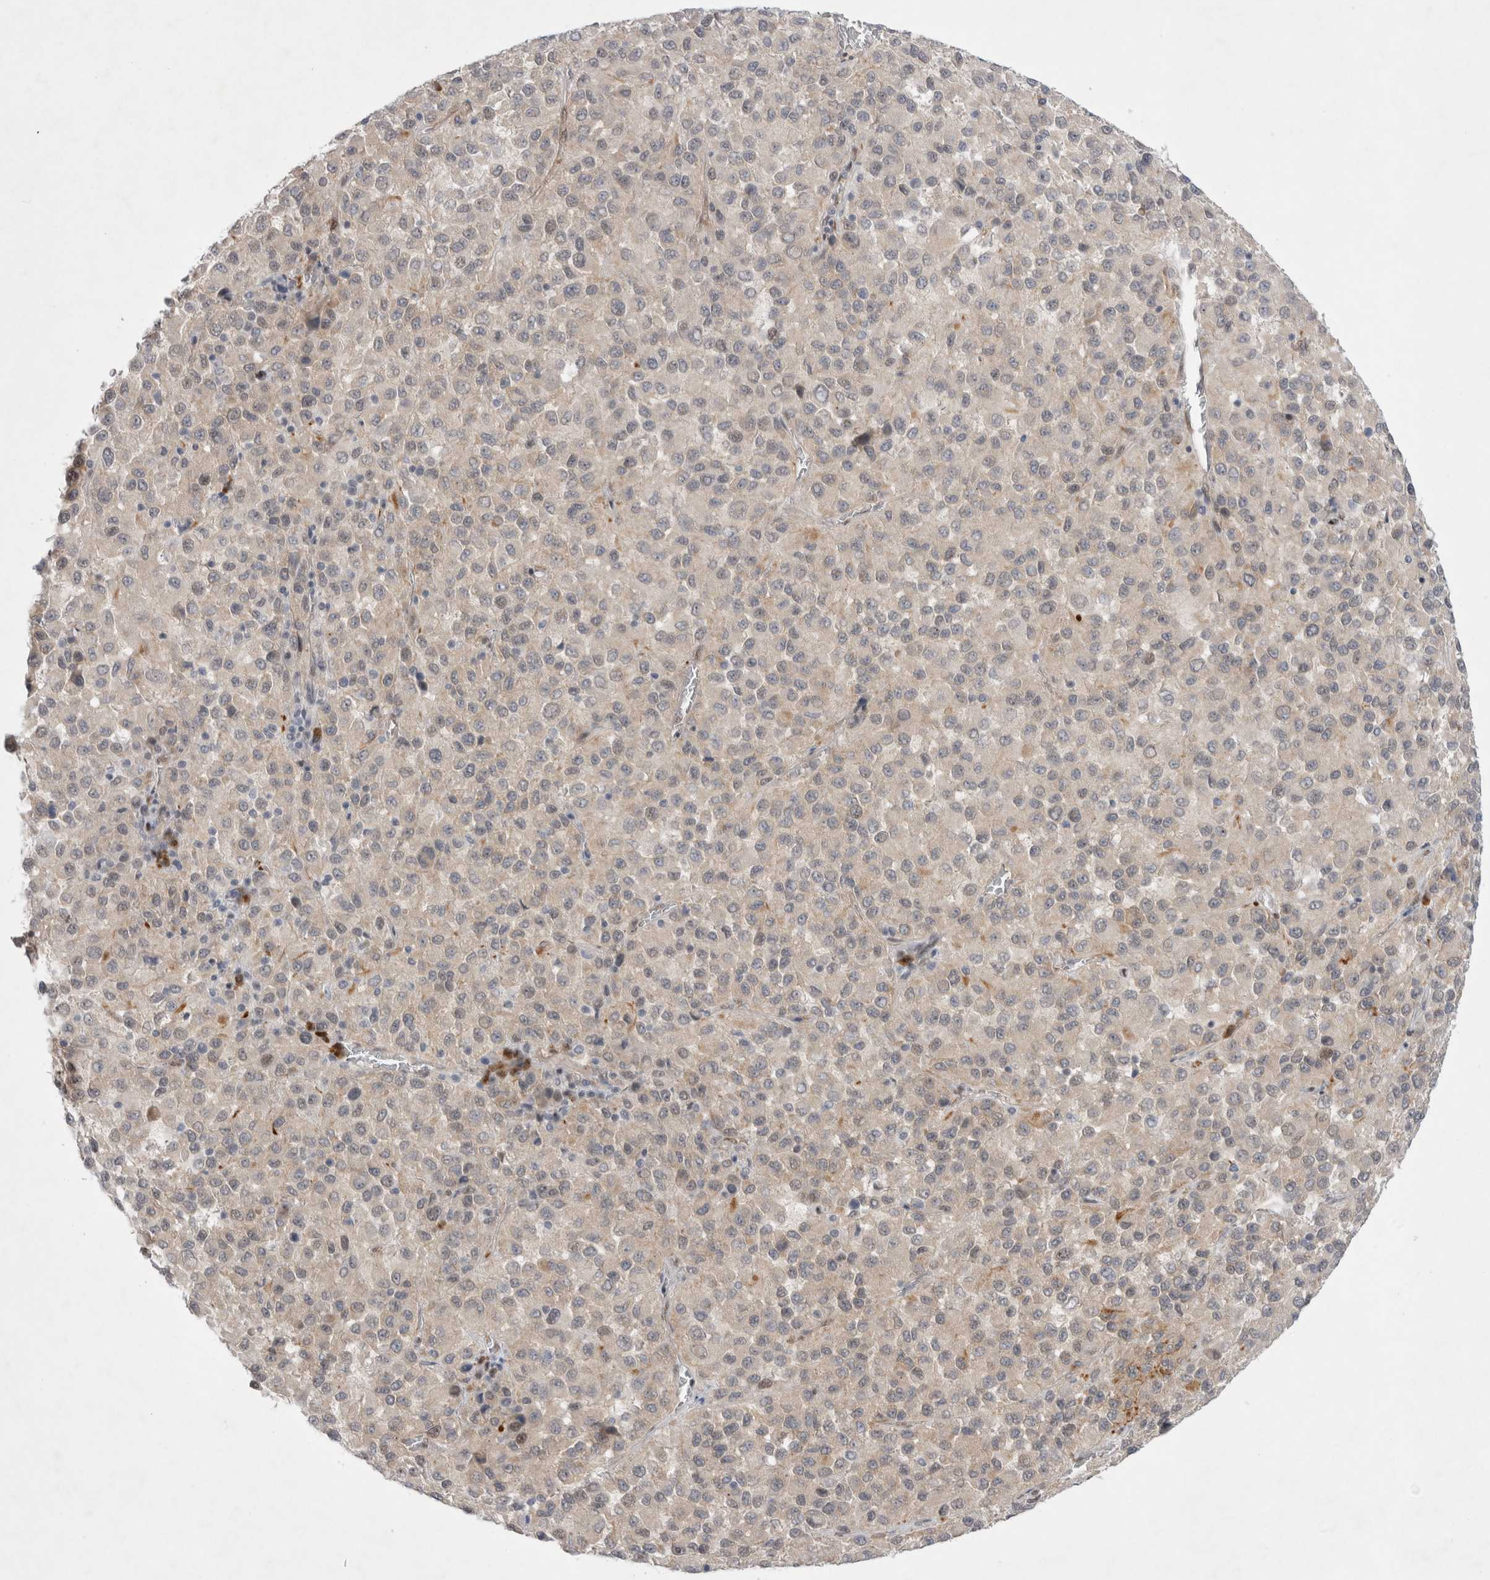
{"staining": {"intensity": "weak", "quantity": "<25%", "location": "cytoplasmic/membranous"}, "tissue": "melanoma", "cell_type": "Tumor cells", "image_type": "cancer", "snomed": [{"axis": "morphology", "description": "Malignant melanoma, Metastatic site"}, {"axis": "topography", "description": "Lung"}], "caption": "Tumor cells are negative for protein expression in human malignant melanoma (metastatic site). (DAB immunohistochemistry with hematoxylin counter stain).", "gene": "WIPF2", "patient": {"sex": "male", "age": 64}}